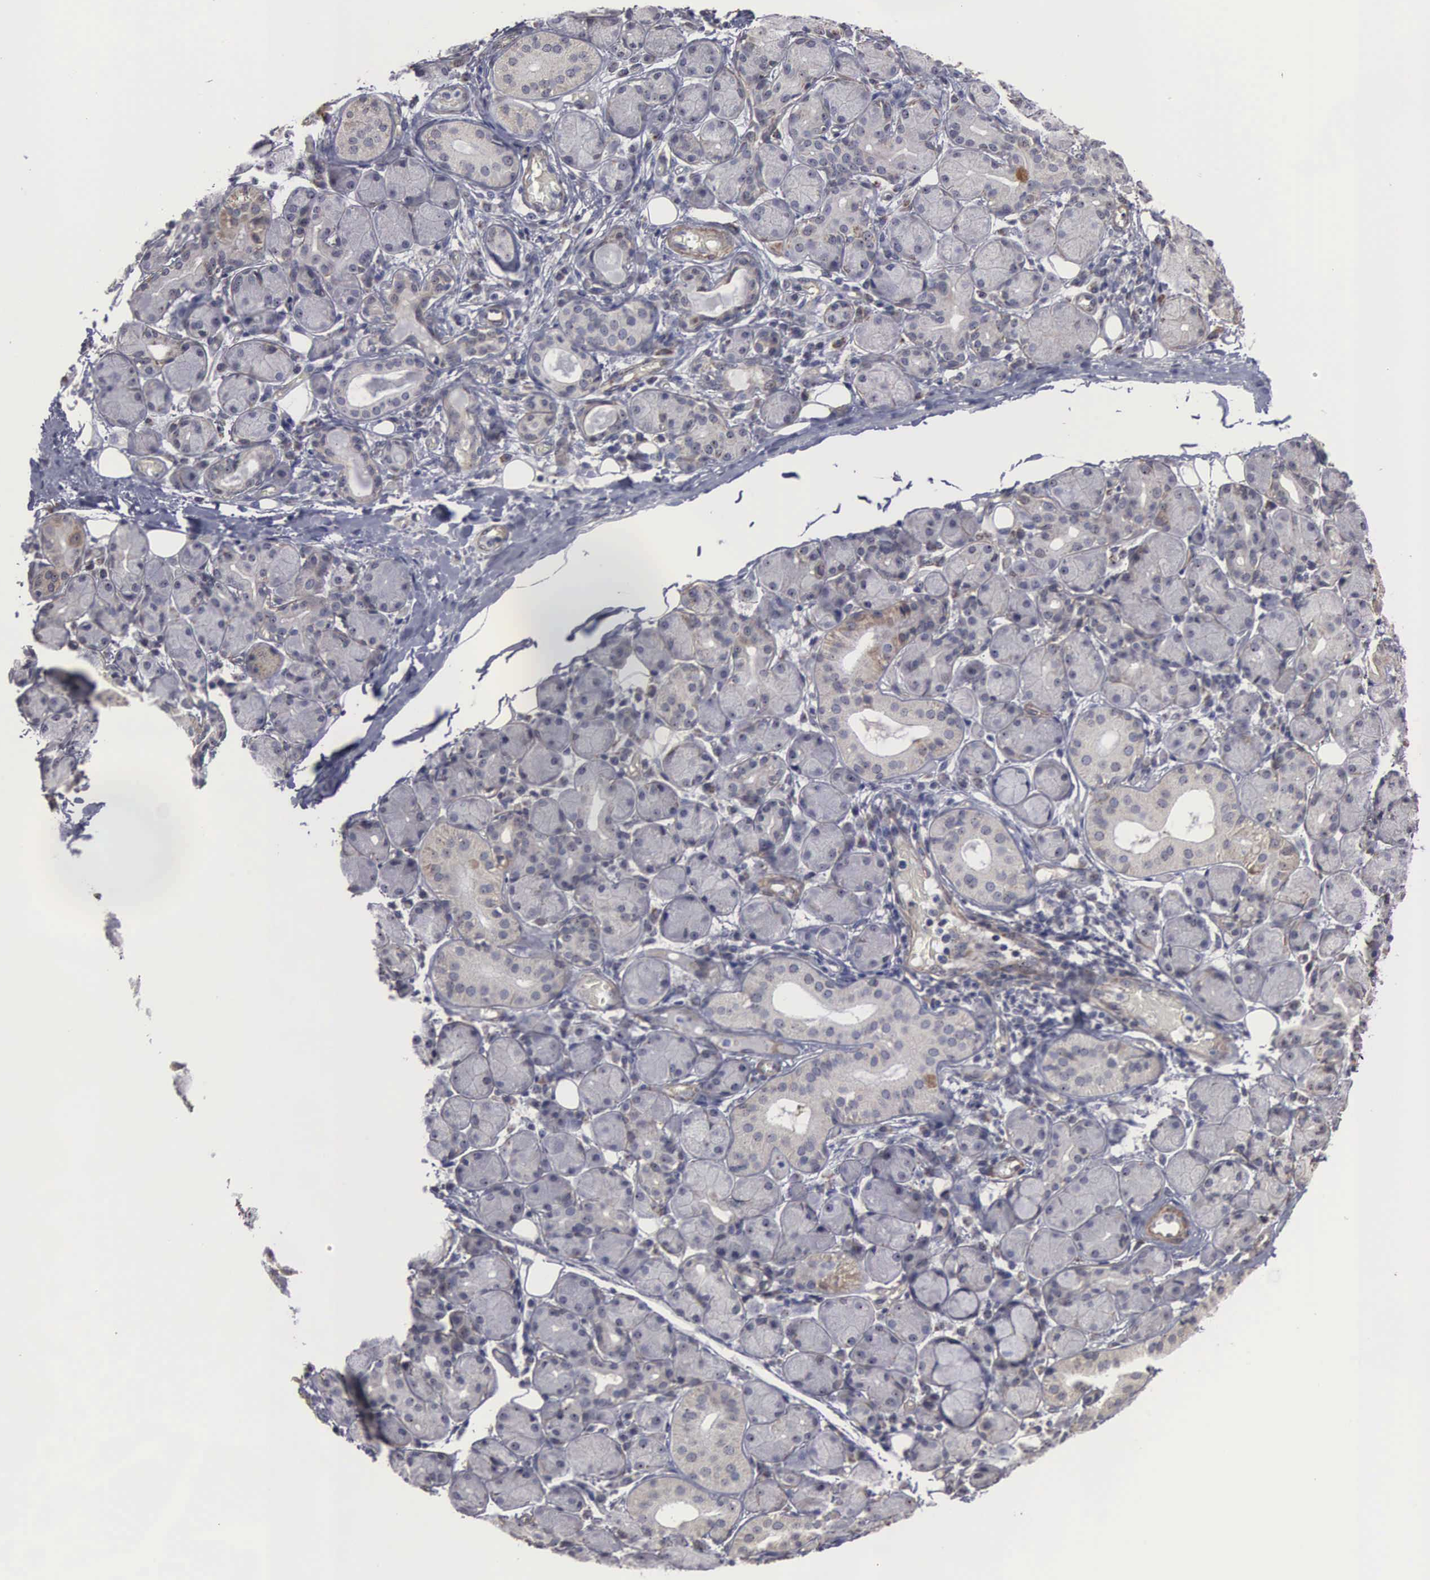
{"staining": {"intensity": "weak", "quantity": "<25%", "location": "cytoplasmic/membranous,nuclear"}, "tissue": "salivary gland", "cell_type": "Glandular cells", "image_type": "normal", "snomed": [{"axis": "morphology", "description": "Normal tissue, NOS"}, {"axis": "topography", "description": "Salivary gland"}, {"axis": "topography", "description": "Peripheral nerve tissue"}], "caption": "The photomicrograph displays no significant positivity in glandular cells of salivary gland. (DAB (3,3'-diaminobenzidine) IHC, high magnification).", "gene": "NGDN", "patient": {"sex": "male", "age": 62}}